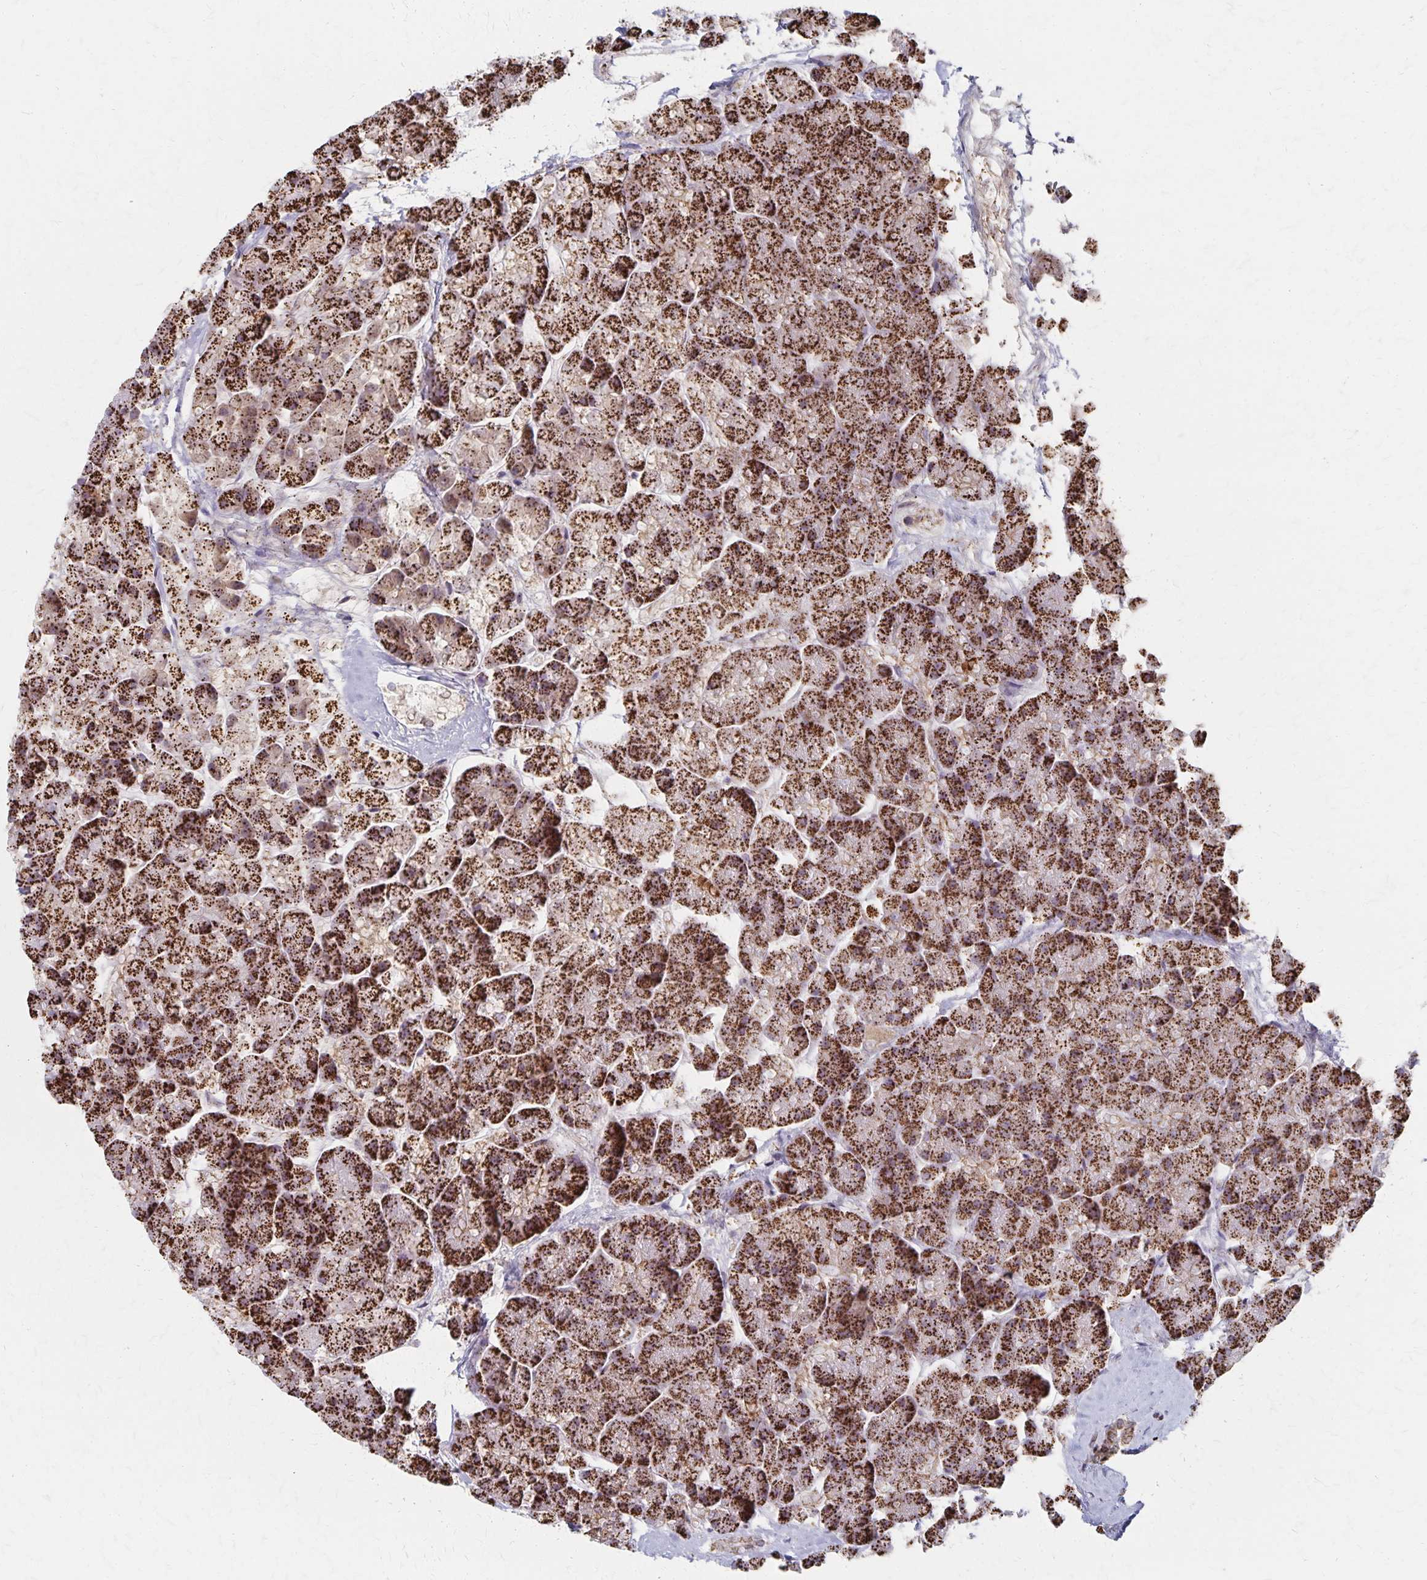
{"staining": {"intensity": "strong", "quantity": ">75%", "location": "cytoplasmic/membranous"}, "tissue": "pancreas", "cell_type": "Exocrine glandular cells", "image_type": "normal", "snomed": [{"axis": "morphology", "description": "Normal tissue, NOS"}, {"axis": "topography", "description": "Pancreas"}, {"axis": "topography", "description": "Peripheral nerve tissue"}], "caption": "A histopathology image of pancreas stained for a protein demonstrates strong cytoplasmic/membranous brown staining in exocrine glandular cells. The staining is performed using DAB brown chromogen to label protein expression. The nuclei are counter-stained blue using hematoxylin.", "gene": "DYRK4", "patient": {"sex": "male", "age": 54}}